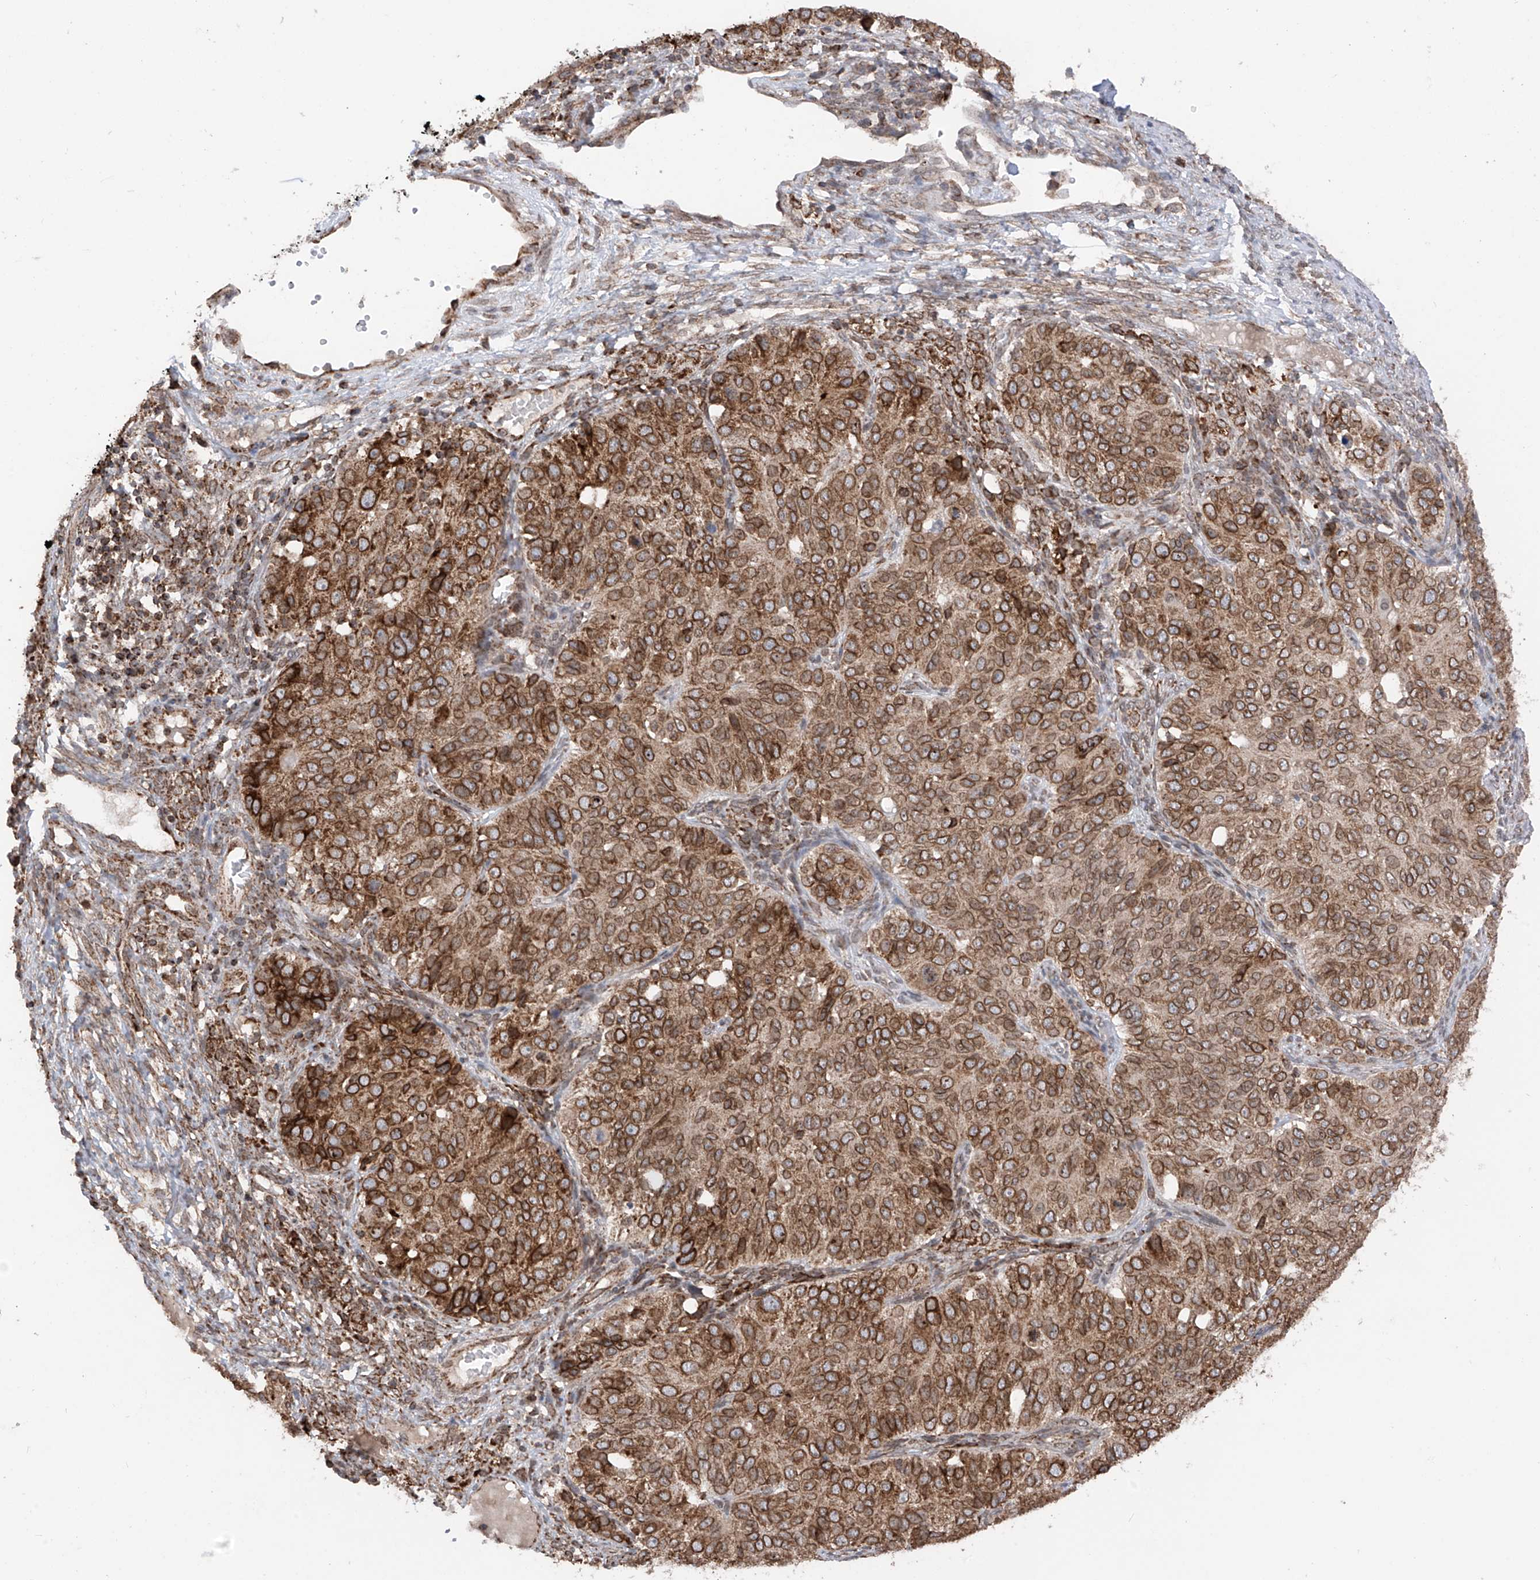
{"staining": {"intensity": "moderate", "quantity": ">75%", "location": "cytoplasmic/membranous,nuclear"}, "tissue": "ovarian cancer", "cell_type": "Tumor cells", "image_type": "cancer", "snomed": [{"axis": "morphology", "description": "Carcinoma, endometroid"}, {"axis": "topography", "description": "Ovary"}], "caption": "High-power microscopy captured an IHC photomicrograph of ovarian cancer, revealing moderate cytoplasmic/membranous and nuclear positivity in about >75% of tumor cells.", "gene": "AHCTF1", "patient": {"sex": "female", "age": 51}}